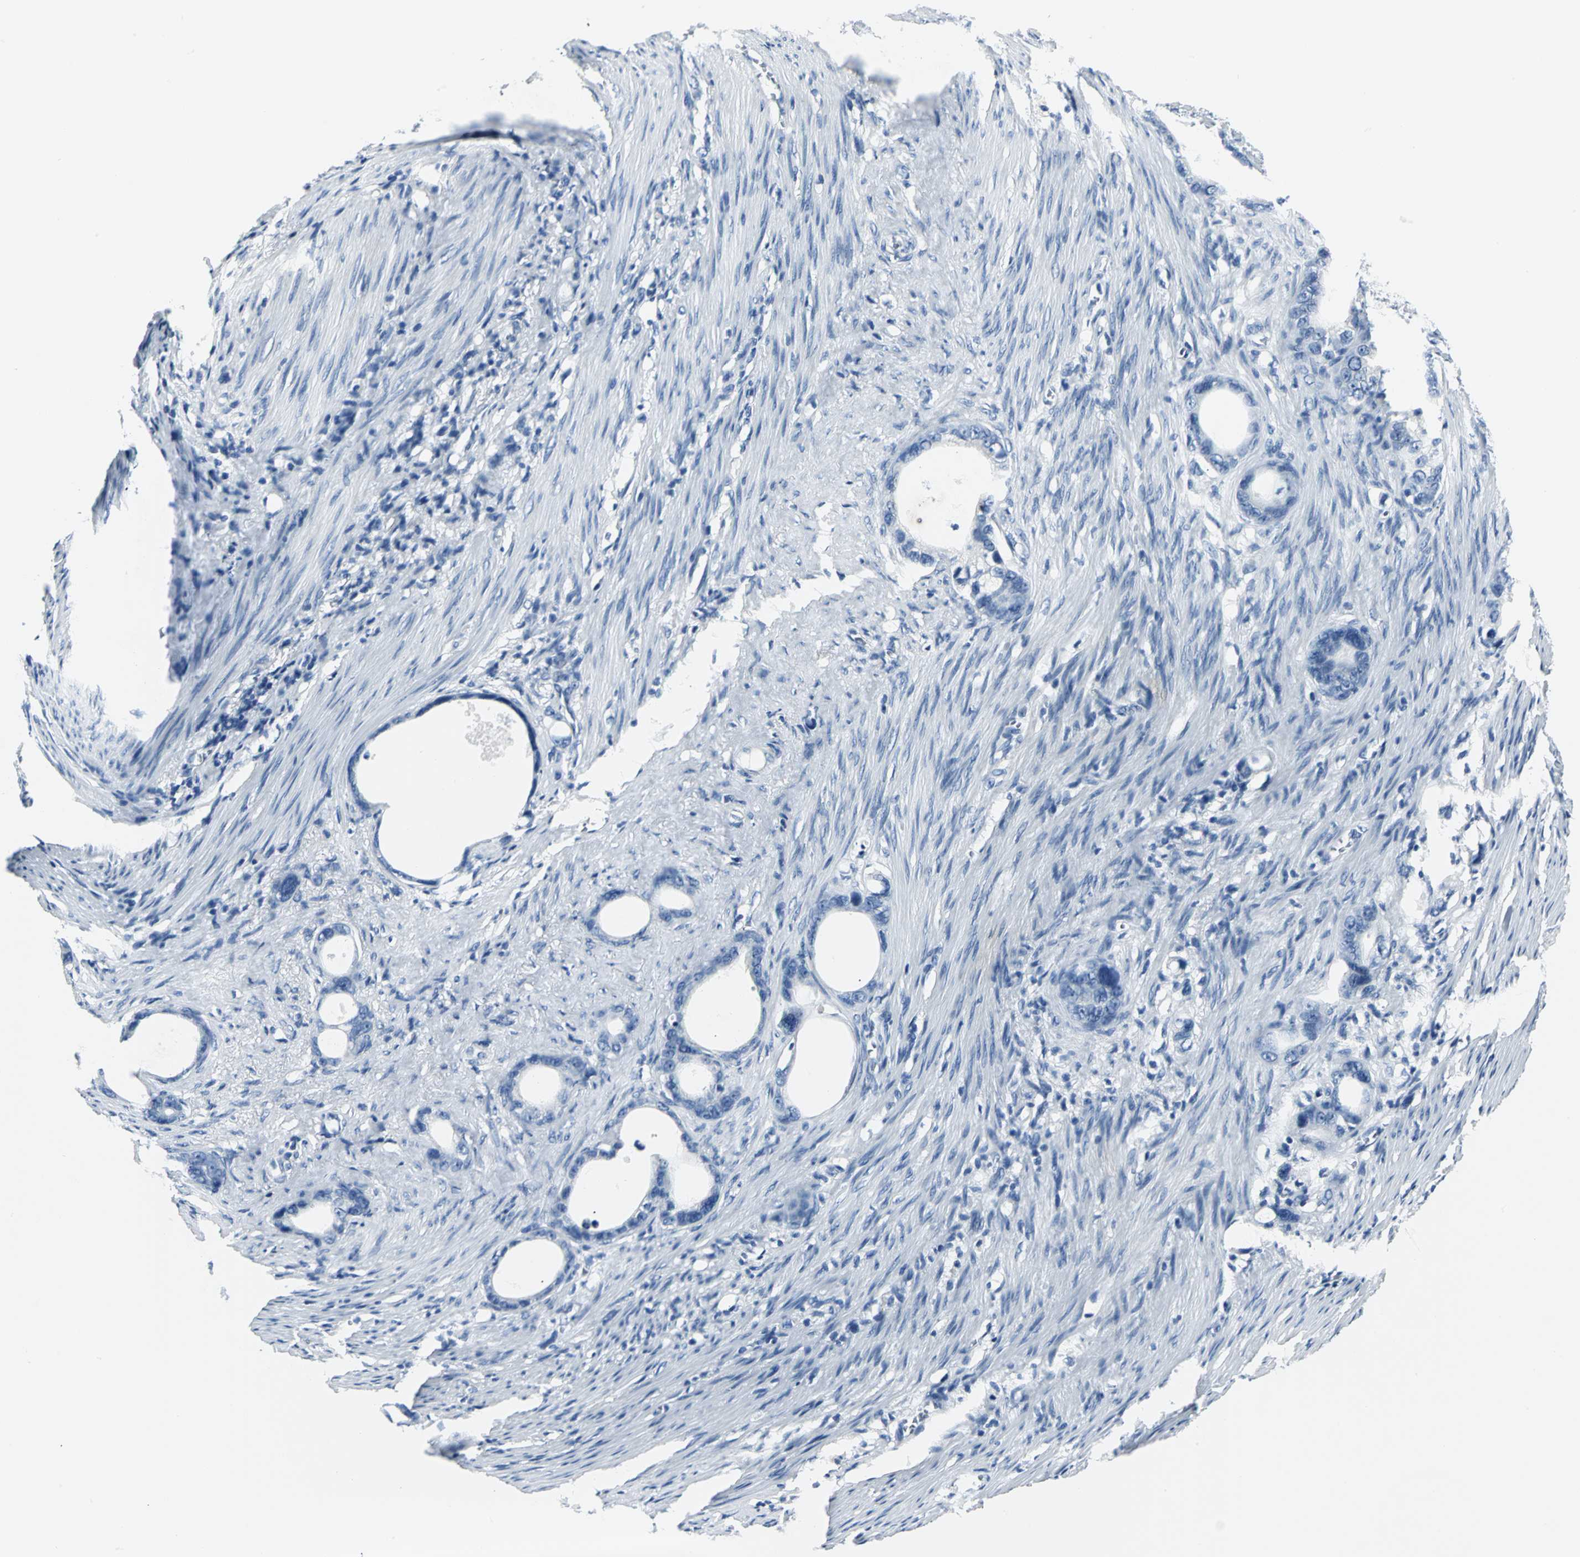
{"staining": {"intensity": "negative", "quantity": "none", "location": "none"}, "tissue": "stomach cancer", "cell_type": "Tumor cells", "image_type": "cancer", "snomed": [{"axis": "morphology", "description": "Adenocarcinoma, NOS"}, {"axis": "topography", "description": "Stomach"}], "caption": "Immunohistochemistry (IHC) image of neoplastic tissue: human stomach adenocarcinoma stained with DAB (3,3'-diaminobenzidine) demonstrates no significant protein staining in tumor cells.", "gene": "RIPOR1", "patient": {"sex": "female", "age": 75}}